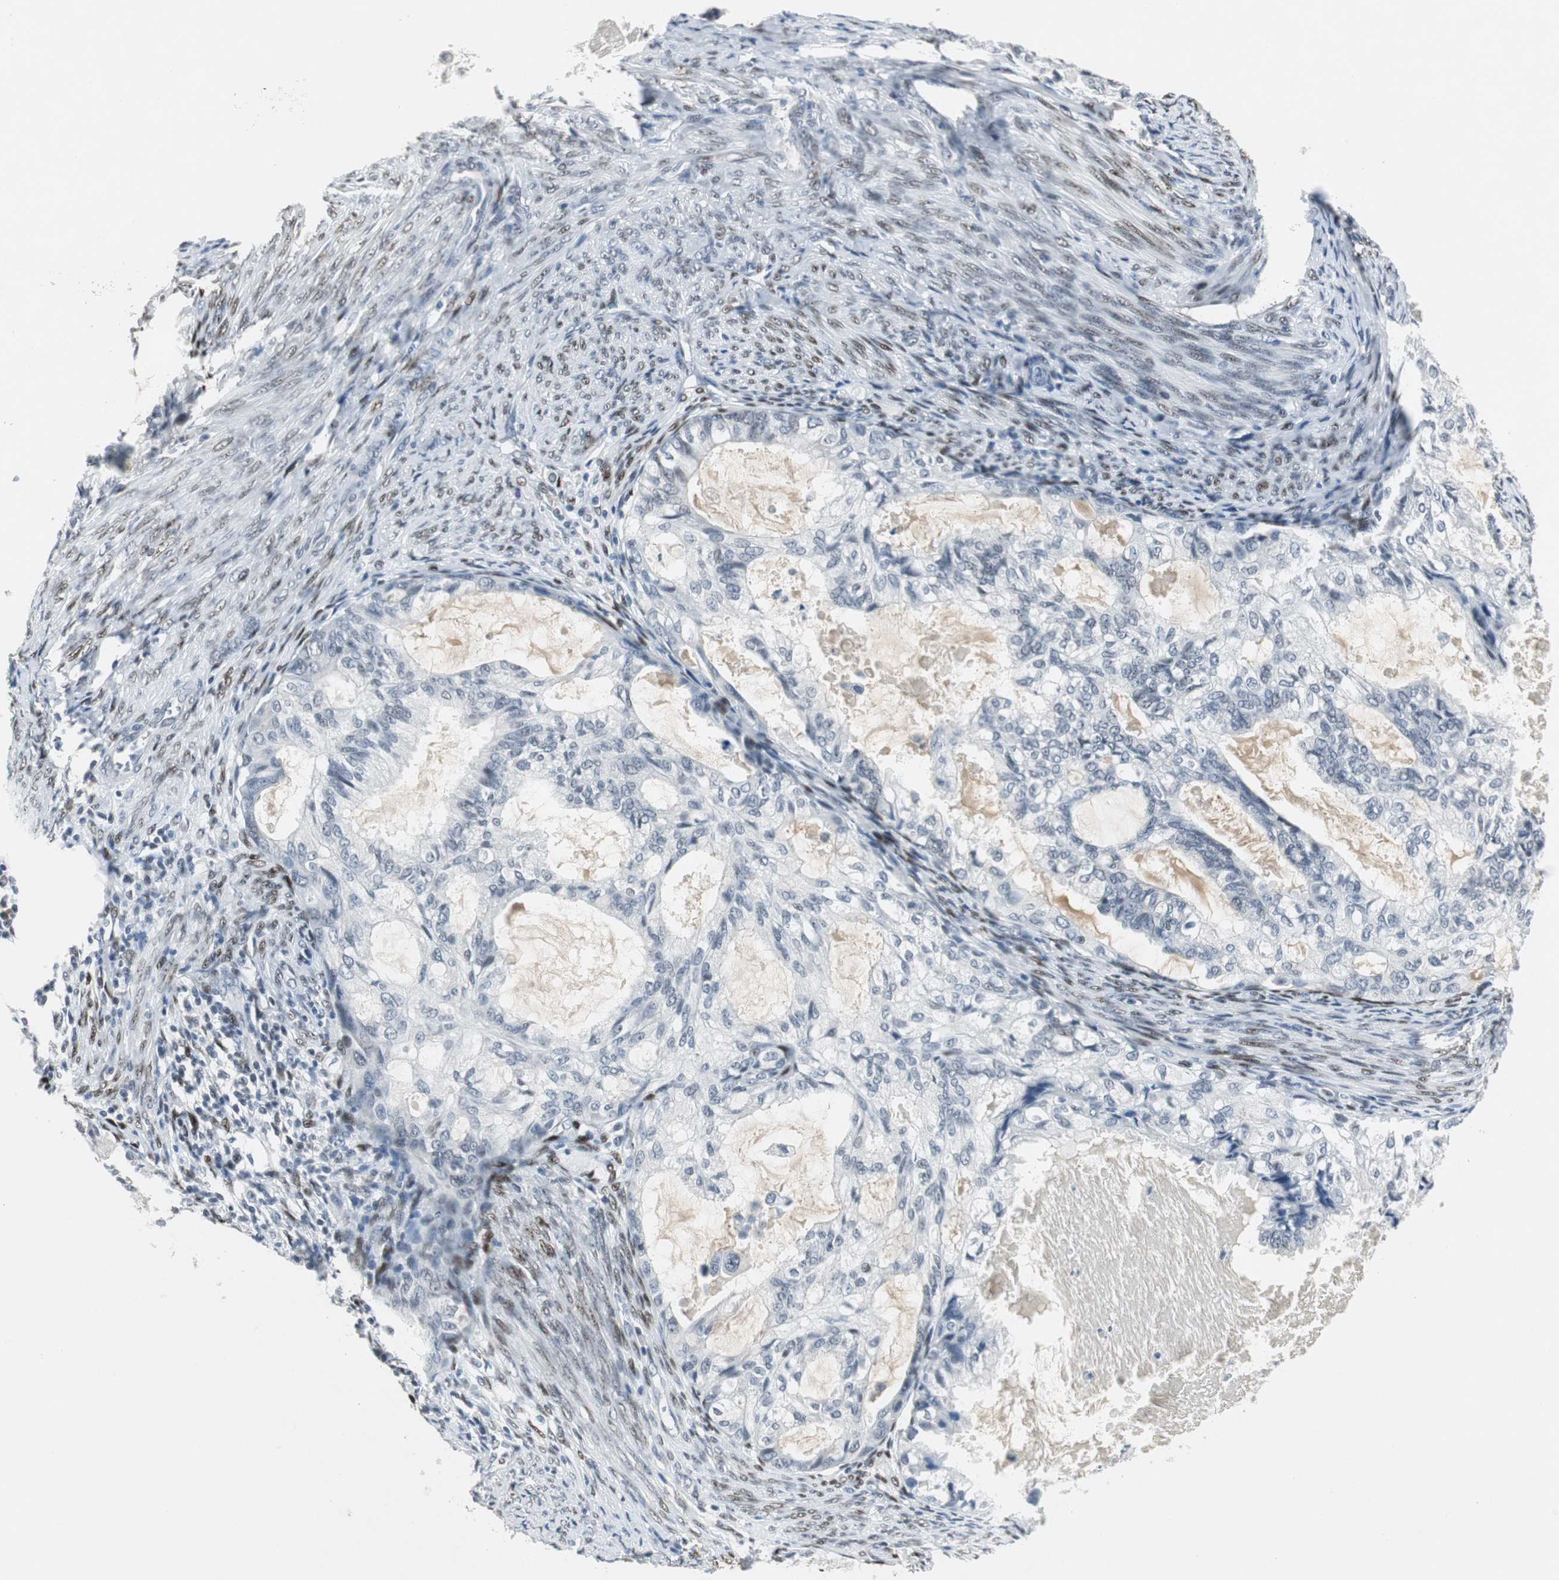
{"staining": {"intensity": "negative", "quantity": "none", "location": "none"}, "tissue": "cervical cancer", "cell_type": "Tumor cells", "image_type": "cancer", "snomed": [{"axis": "morphology", "description": "Normal tissue, NOS"}, {"axis": "morphology", "description": "Adenocarcinoma, NOS"}, {"axis": "topography", "description": "Cervix"}, {"axis": "topography", "description": "Endometrium"}], "caption": "Immunohistochemistry photomicrograph of cervical adenocarcinoma stained for a protein (brown), which reveals no positivity in tumor cells. (IHC, brightfield microscopy, high magnification).", "gene": "ELK1", "patient": {"sex": "female", "age": 86}}